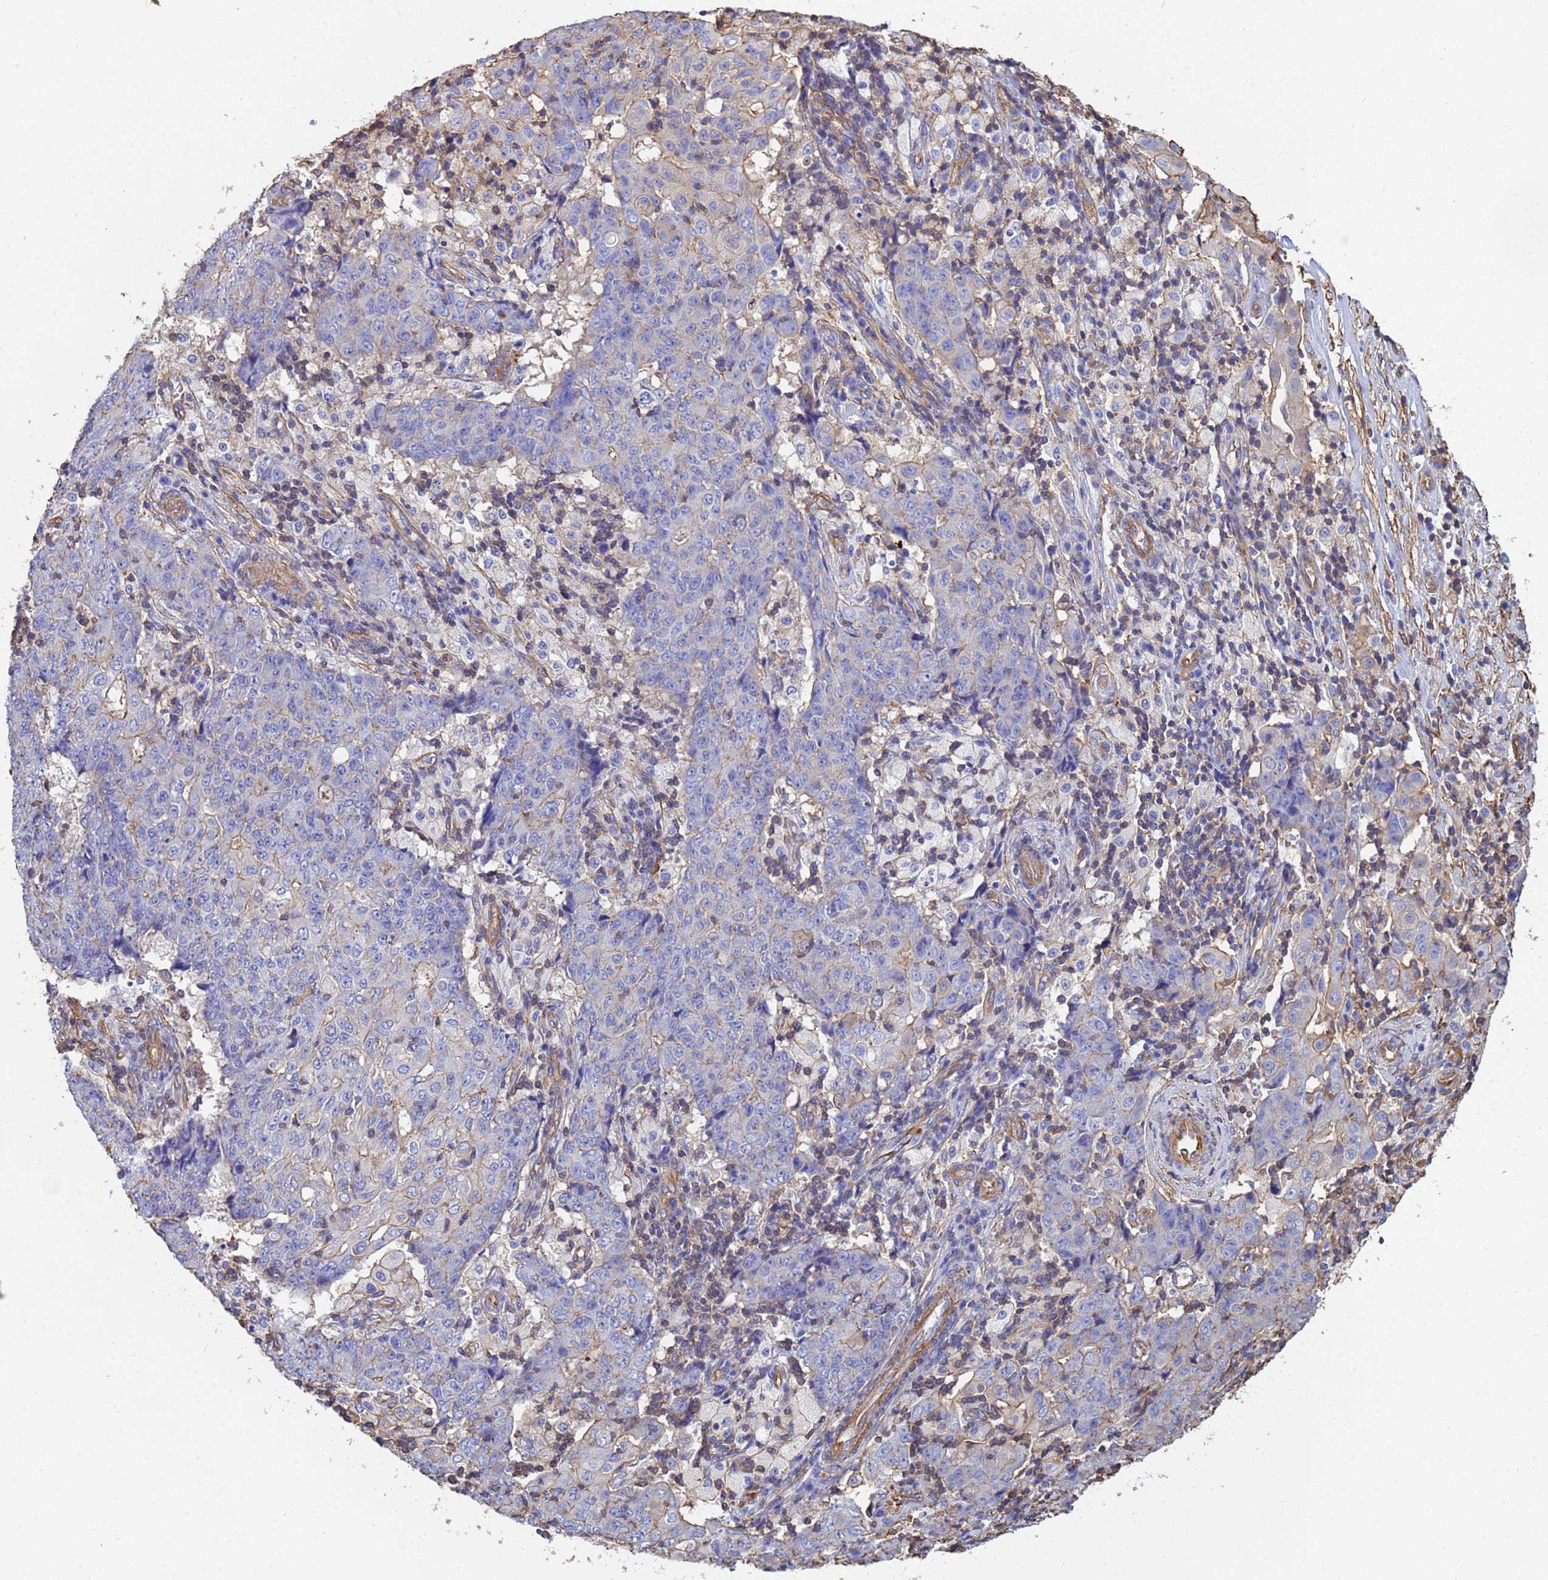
{"staining": {"intensity": "negative", "quantity": "none", "location": "none"}, "tissue": "ovarian cancer", "cell_type": "Tumor cells", "image_type": "cancer", "snomed": [{"axis": "morphology", "description": "Carcinoma, endometroid"}, {"axis": "topography", "description": "Ovary"}], "caption": "This is an immunohistochemistry (IHC) photomicrograph of ovarian endometroid carcinoma. There is no positivity in tumor cells.", "gene": "MYL12A", "patient": {"sex": "female", "age": 42}}